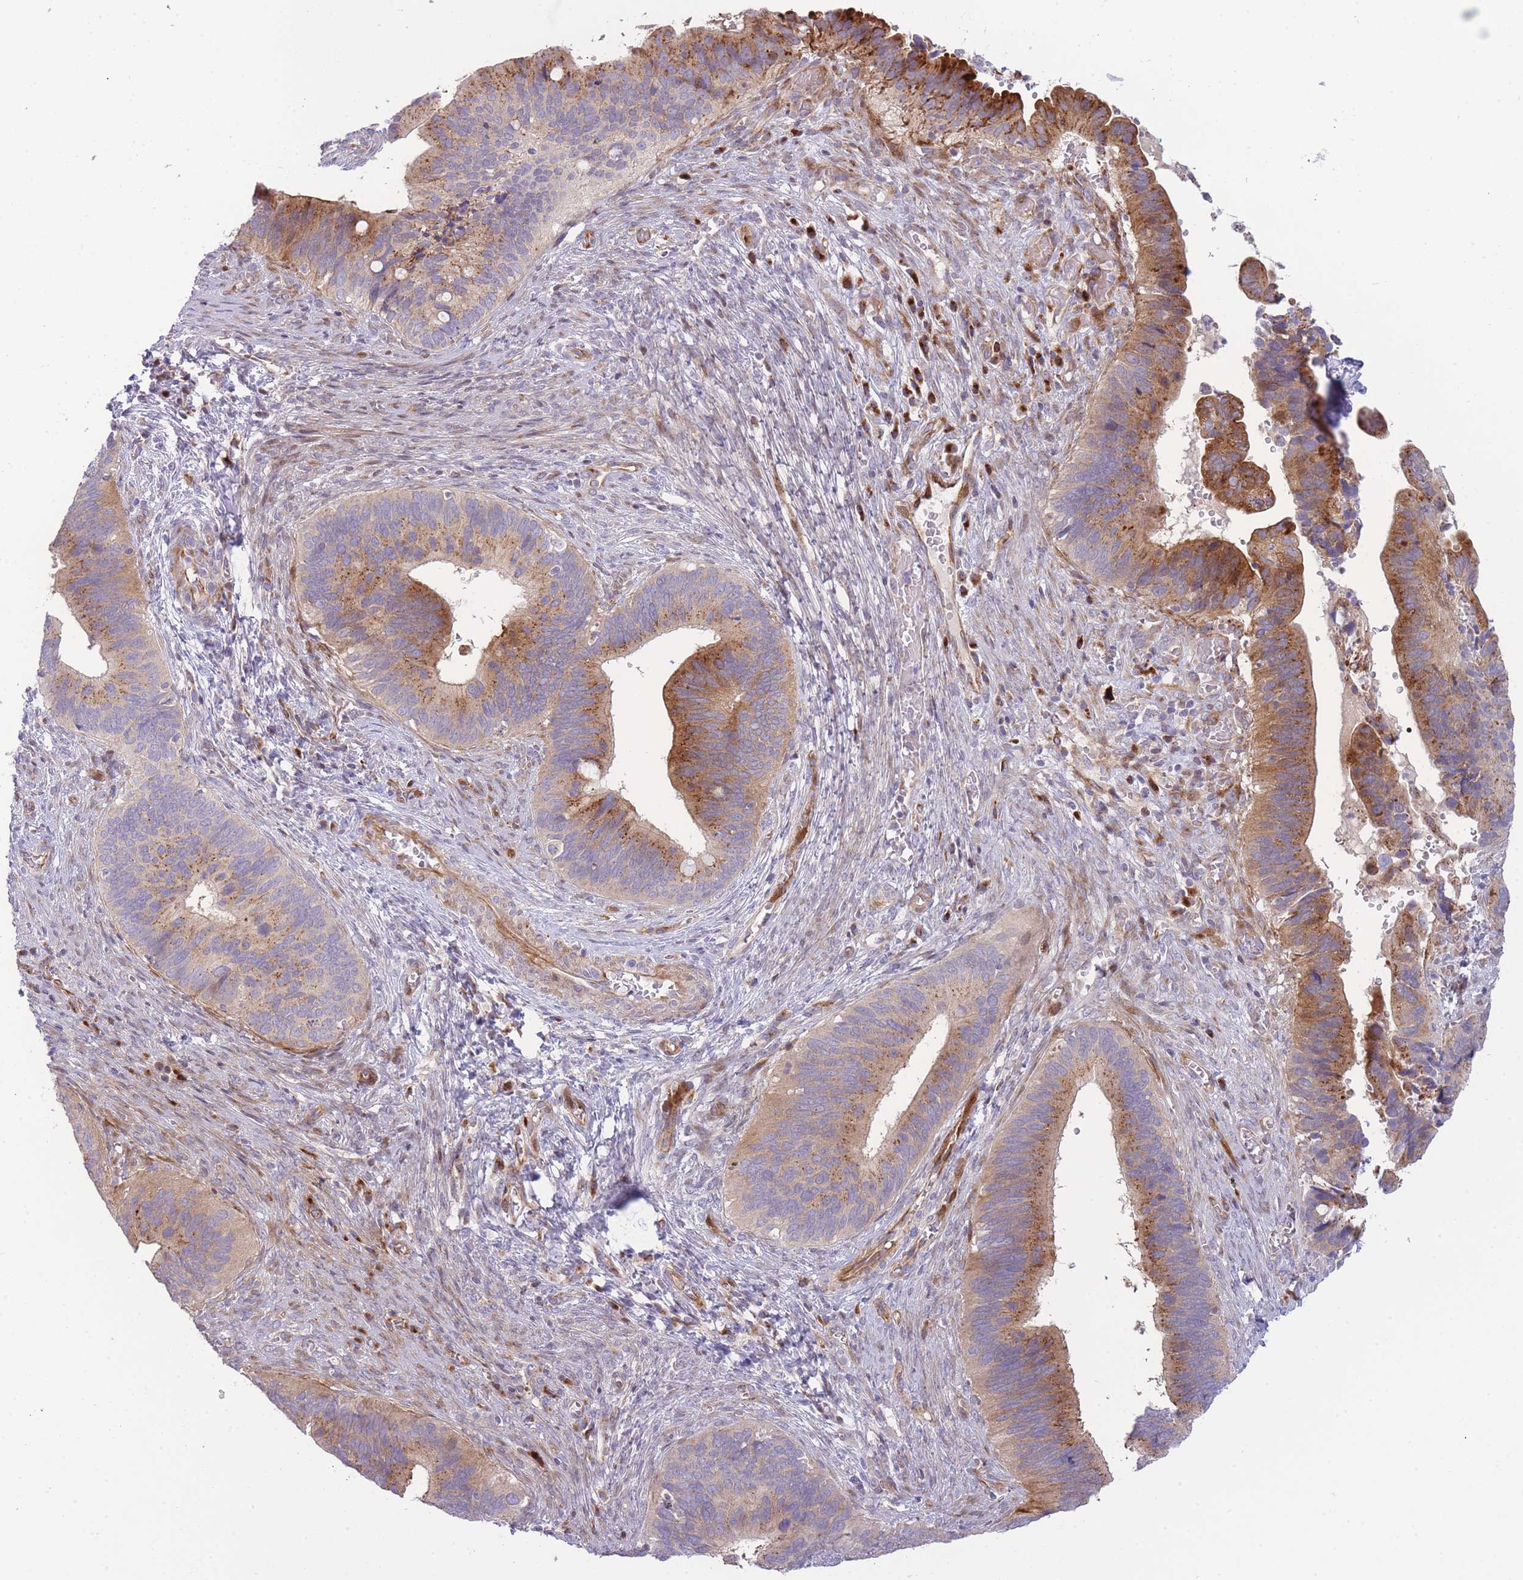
{"staining": {"intensity": "strong", "quantity": ">75%", "location": "cytoplasmic/membranous"}, "tissue": "cervical cancer", "cell_type": "Tumor cells", "image_type": "cancer", "snomed": [{"axis": "morphology", "description": "Adenocarcinoma, NOS"}, {"axis": "topography", "description": "Cervix"}], "caption": "A brown stain shows strong cytoplasmic/membranous positivity of a protein in cervical cancer (adenocarcinoma) tumor cells.", "gene": "ATP5MC2", "patient": {"sex": "female", "age": 42}}